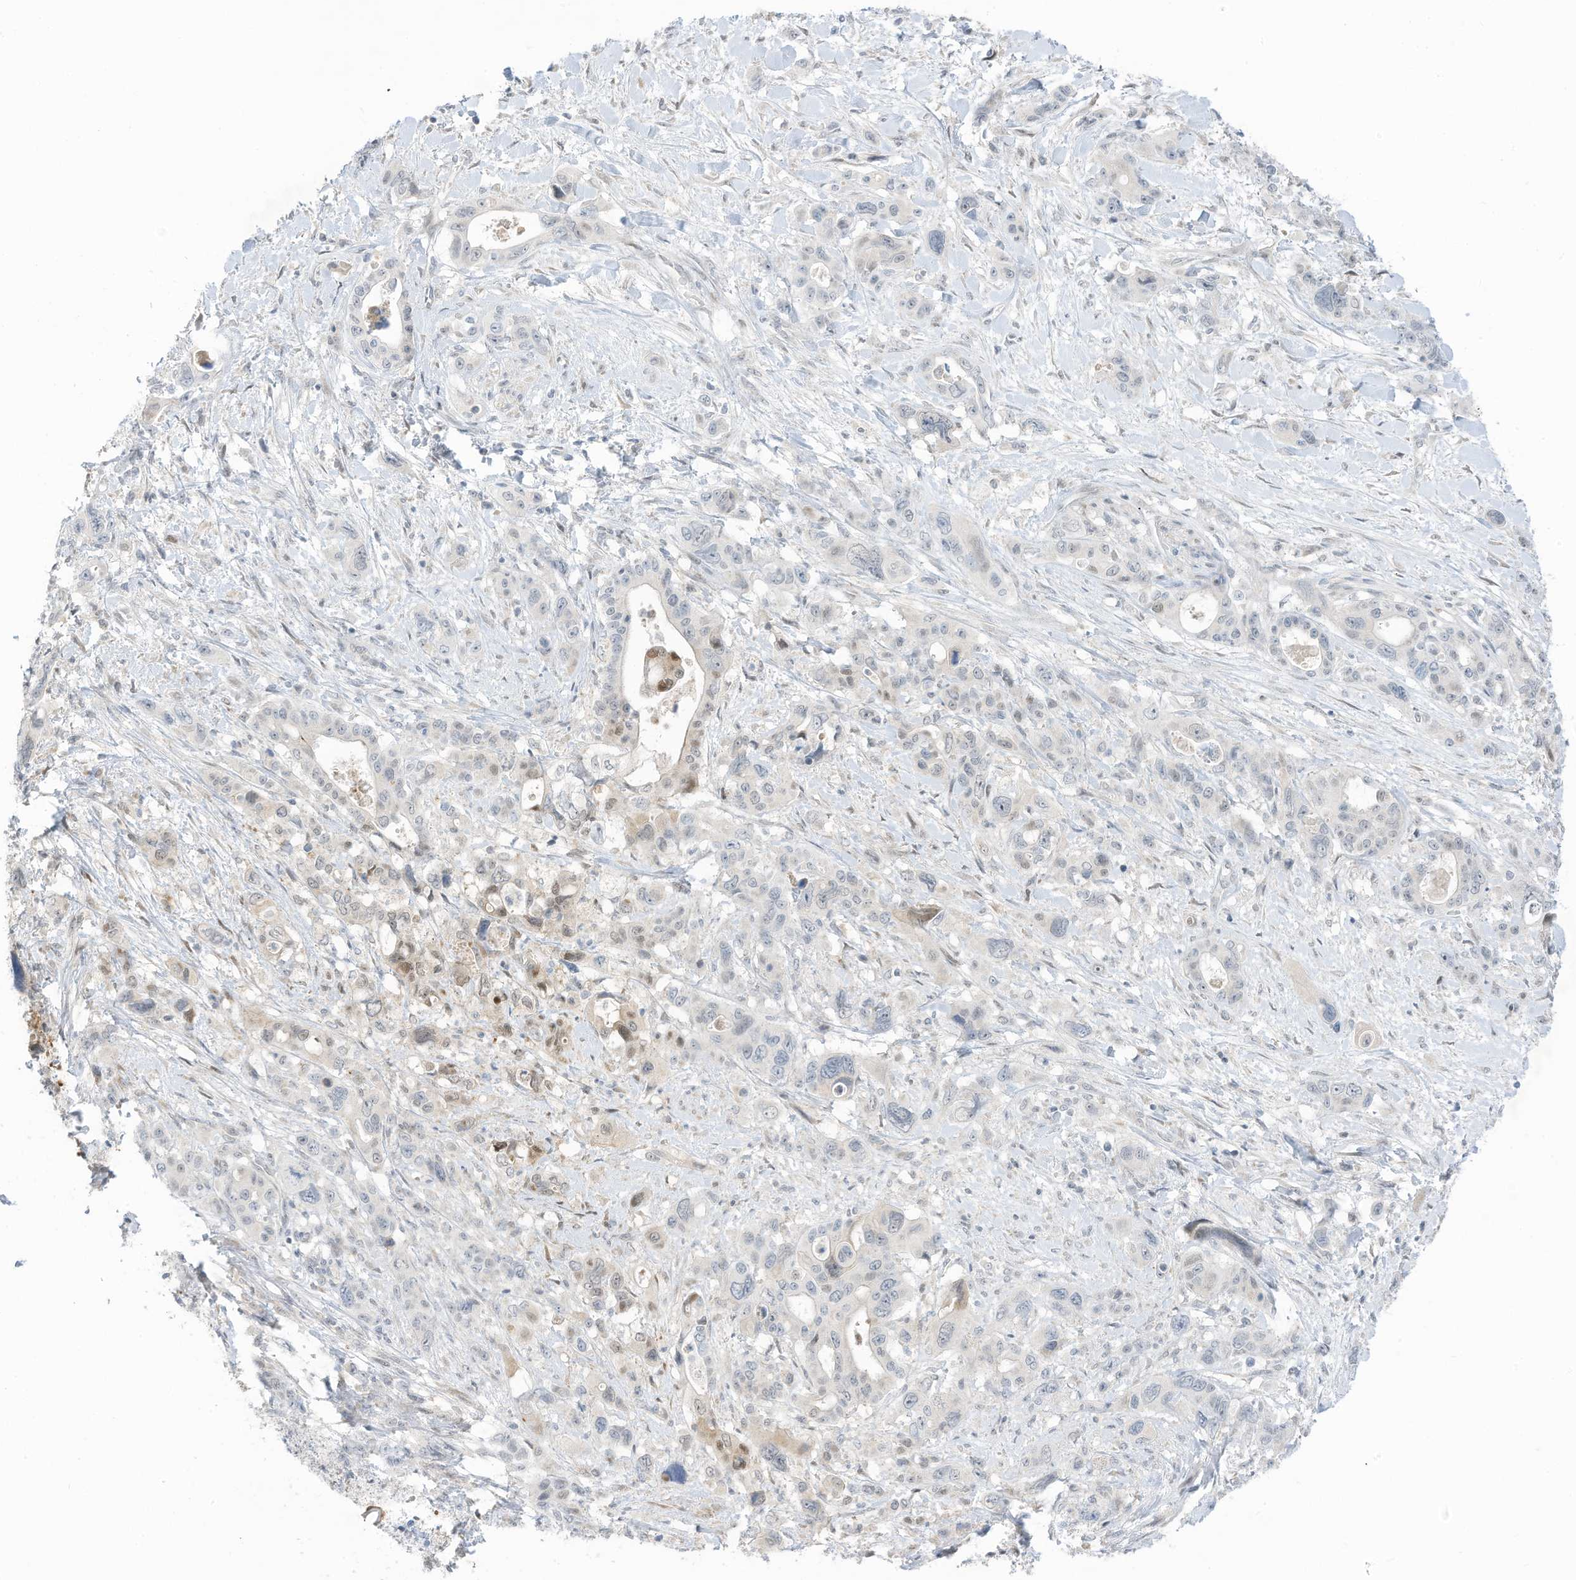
{"staining": {"intensity": "moderate", "quantity": "<25%", "location": "nuclear"}, "tissue": "pancreatic cancer", "cell_type": "Tumor cells", "image_type": "cancer", "snomed": [{"axis": "morphology", "description": "Adenocarcinoma, NOS"}, {"axis": "topography", "description": "Pancreas"}], "caption": "The immunohistochemical stain shows moderate nuclear positivity in tumor cells of adenocarcinoma (pancreatic) tissue. (Stains: DAB (3,3'-diaminobenzidine) in brown, nuclei in blue, Microscopy: brightfield microscopy at high magnification).", "gene": "ASPRV1", "patient": {"sex": "male", "age": 46}}